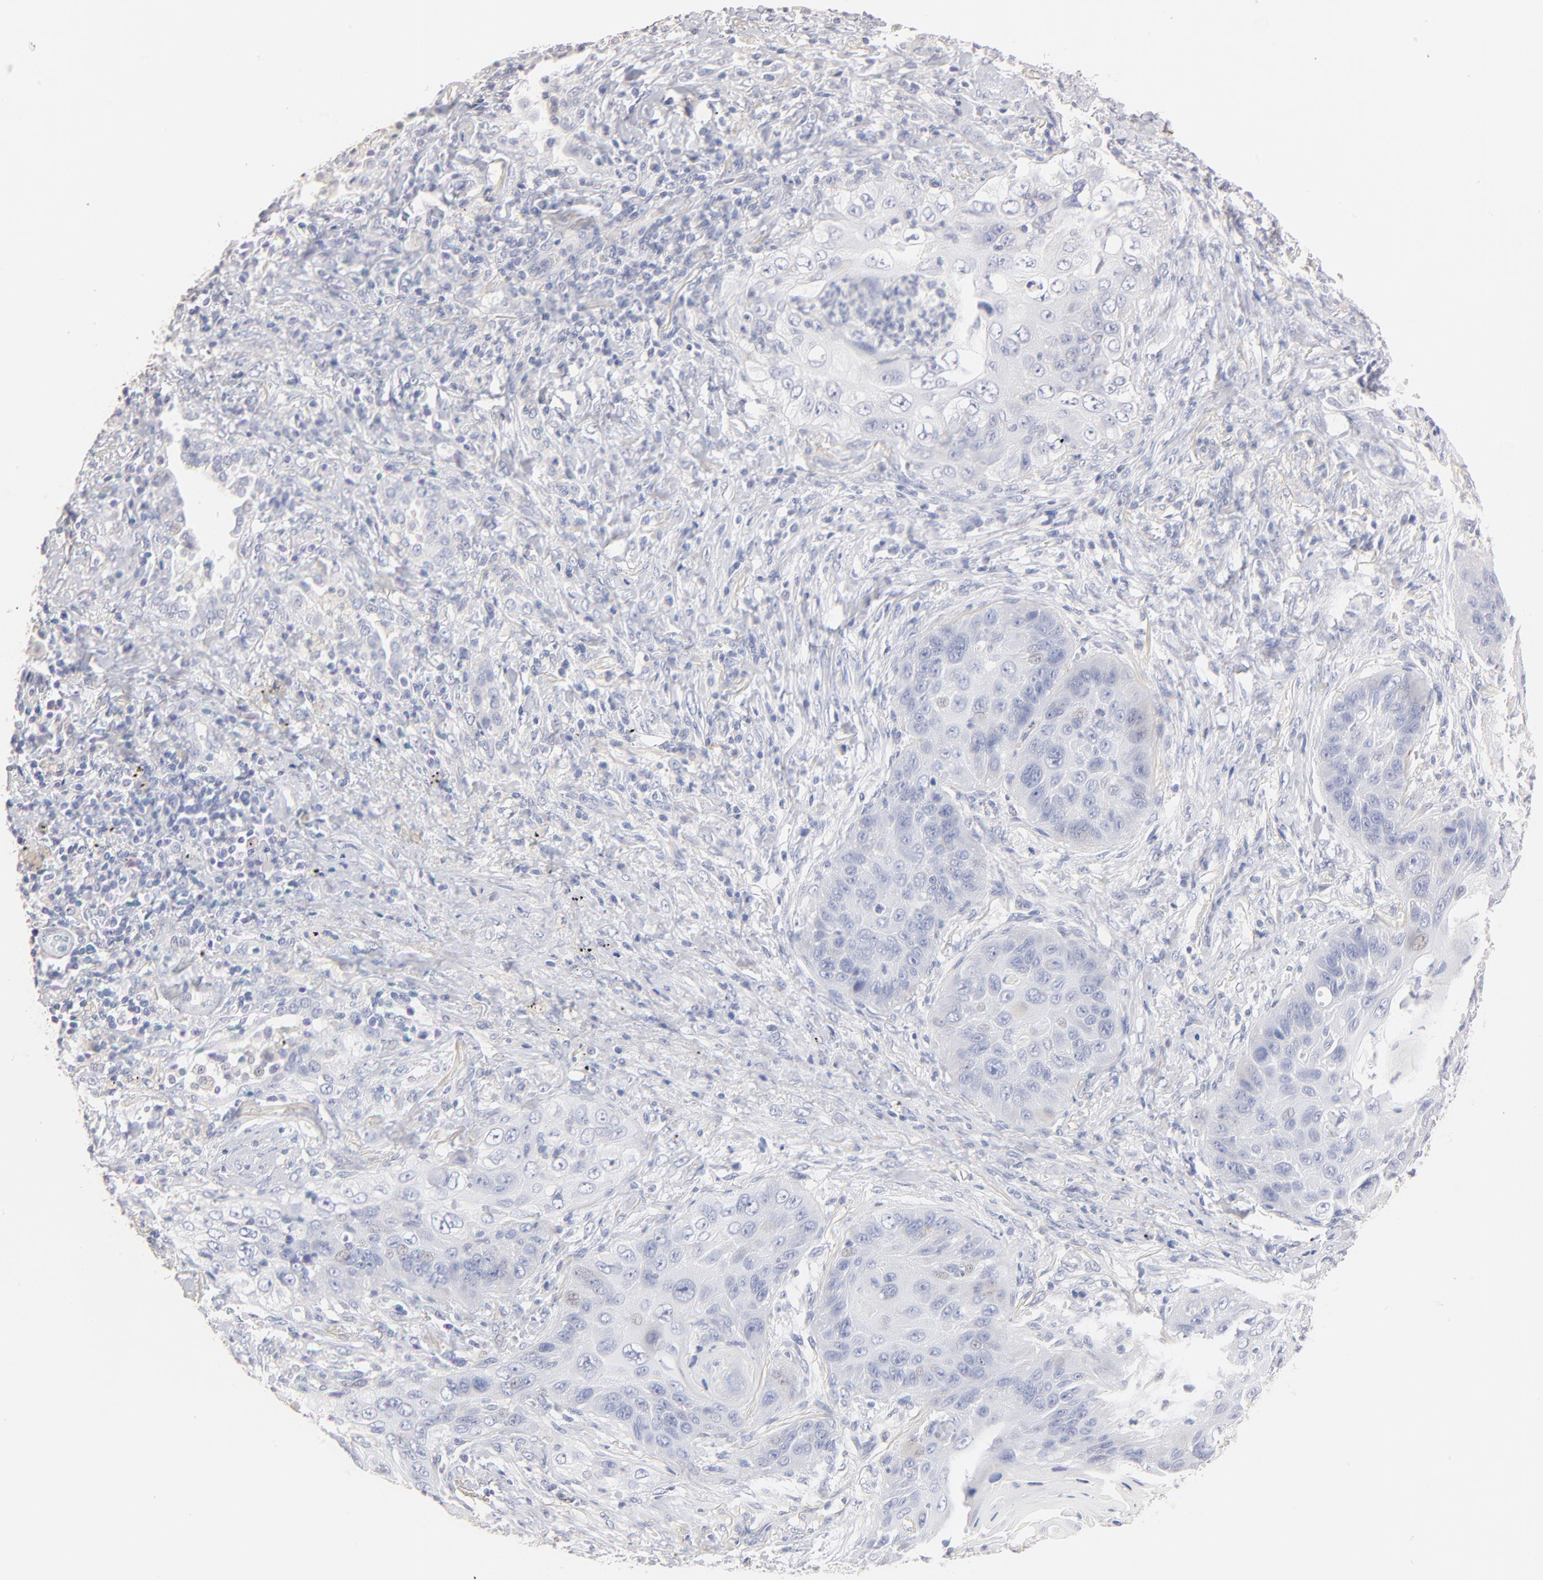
{"staining": {"intensity": "negative", "quantity": "none", "location": "none"}, "tissue": "lung cancer", "cell_type": "Tumor cells", "image_type": "cancer", "snomed": [{"axis": "morphology", "description": "Squamous cell carcinoma, NOS"}, {"axis": "topography", "description": "Lung"}], "caption": "This is an immunohistochemistry (IHC) photomicrograph of human squamous cell carcinoma (lung). There is no positivity in tumor cells.", "gene": "ITGA8", "patient": {"sex": "female", "age": 67}}